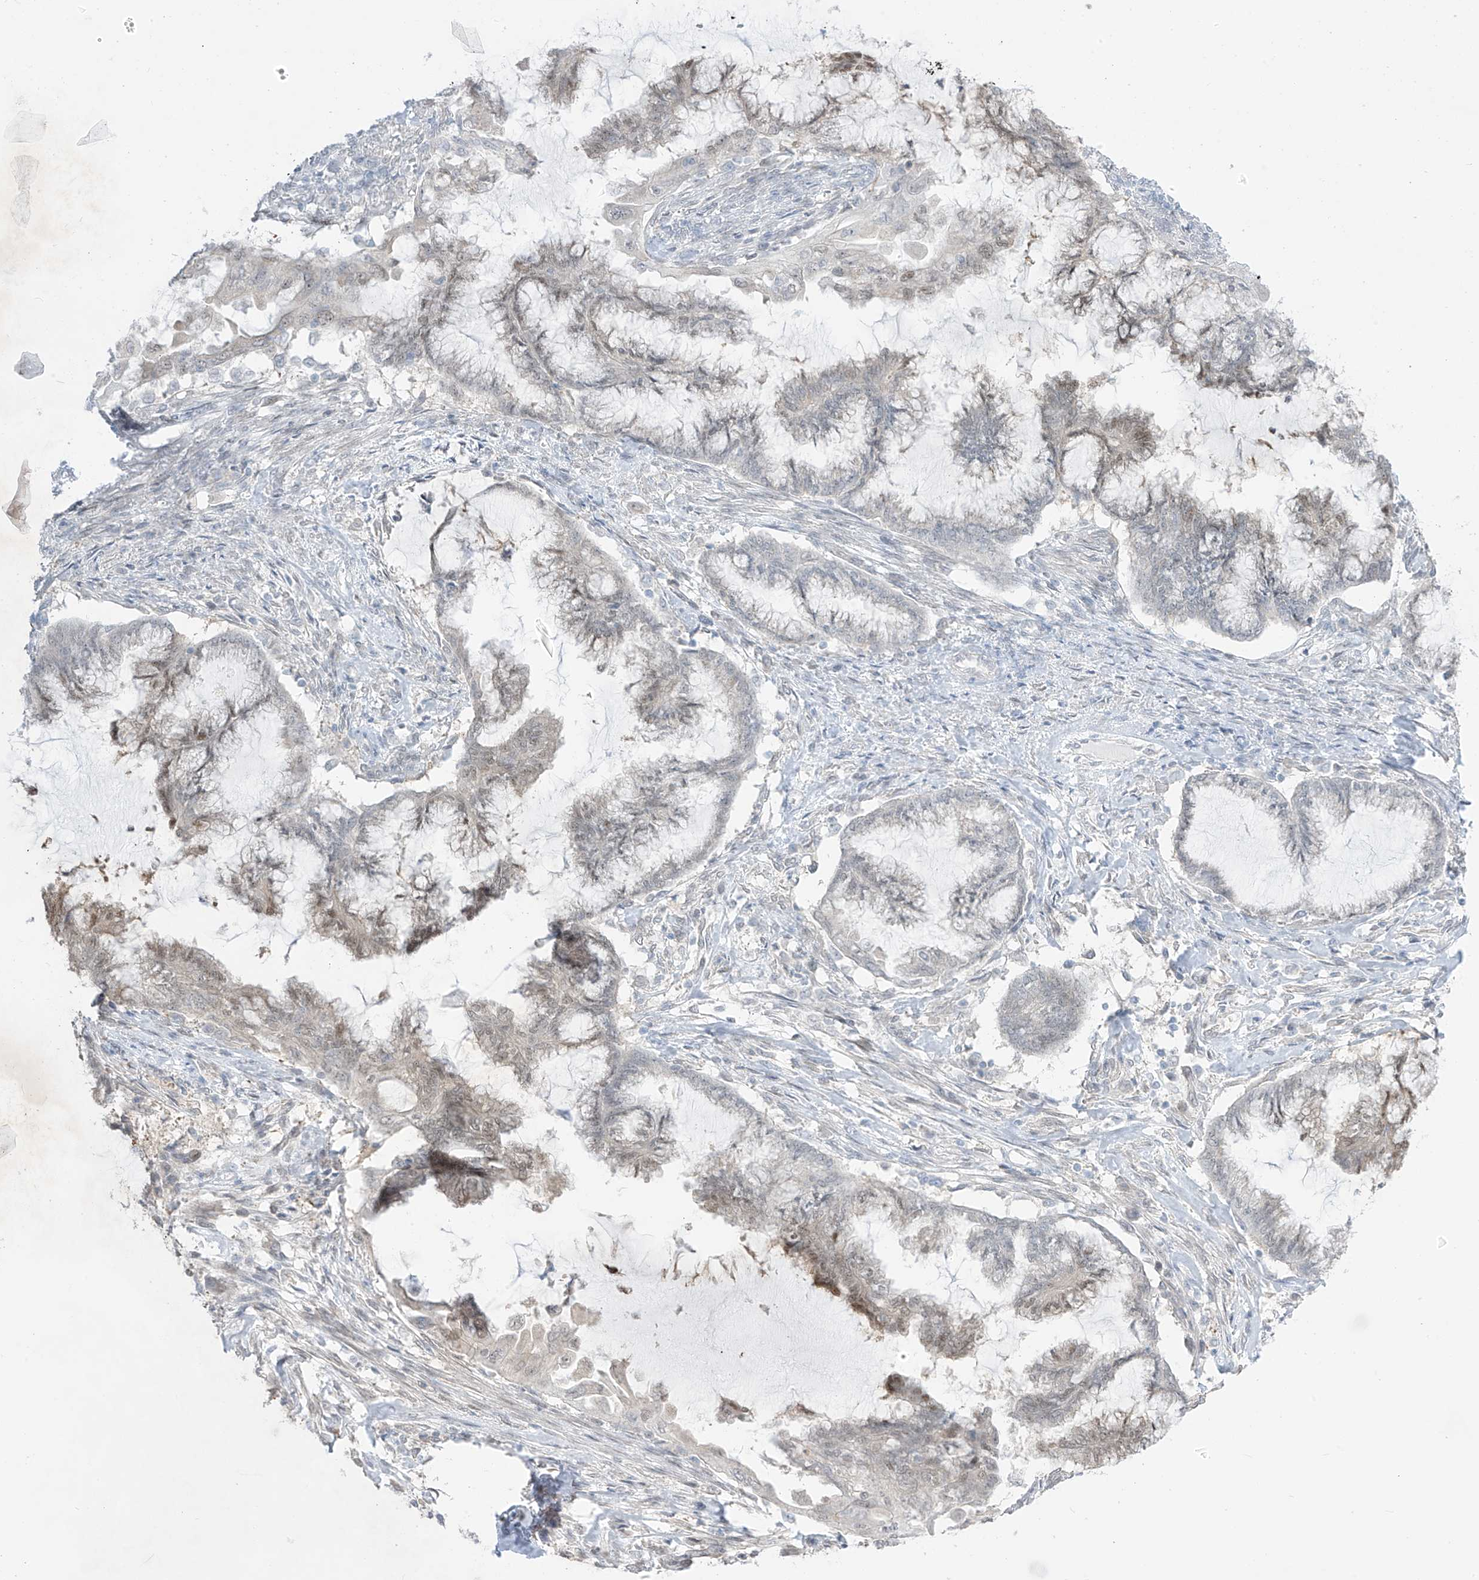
{"staining": {"intensity": "negative", "quantity": "none", "location": "none"}, "tissue": "endometrial cancer", "cell_type": "Tumor cells", "image_type": "cancer", "snomed": [{"axis": "morphology", "description": "Adenocarcinoma, NOS"}, {"axis": "topography", "description": "Endometrium"}], "caption": "There is no significant expression in tumor cells of adenocarcinoma (endometrial). The staining is performed using DAB (3,3'-diaminobenzidine) brown chromogen with nuclei counter-stained in using hematoxylin.", "gene": "ASPRV1", "patient": {"sex": "female", "age": 86}}